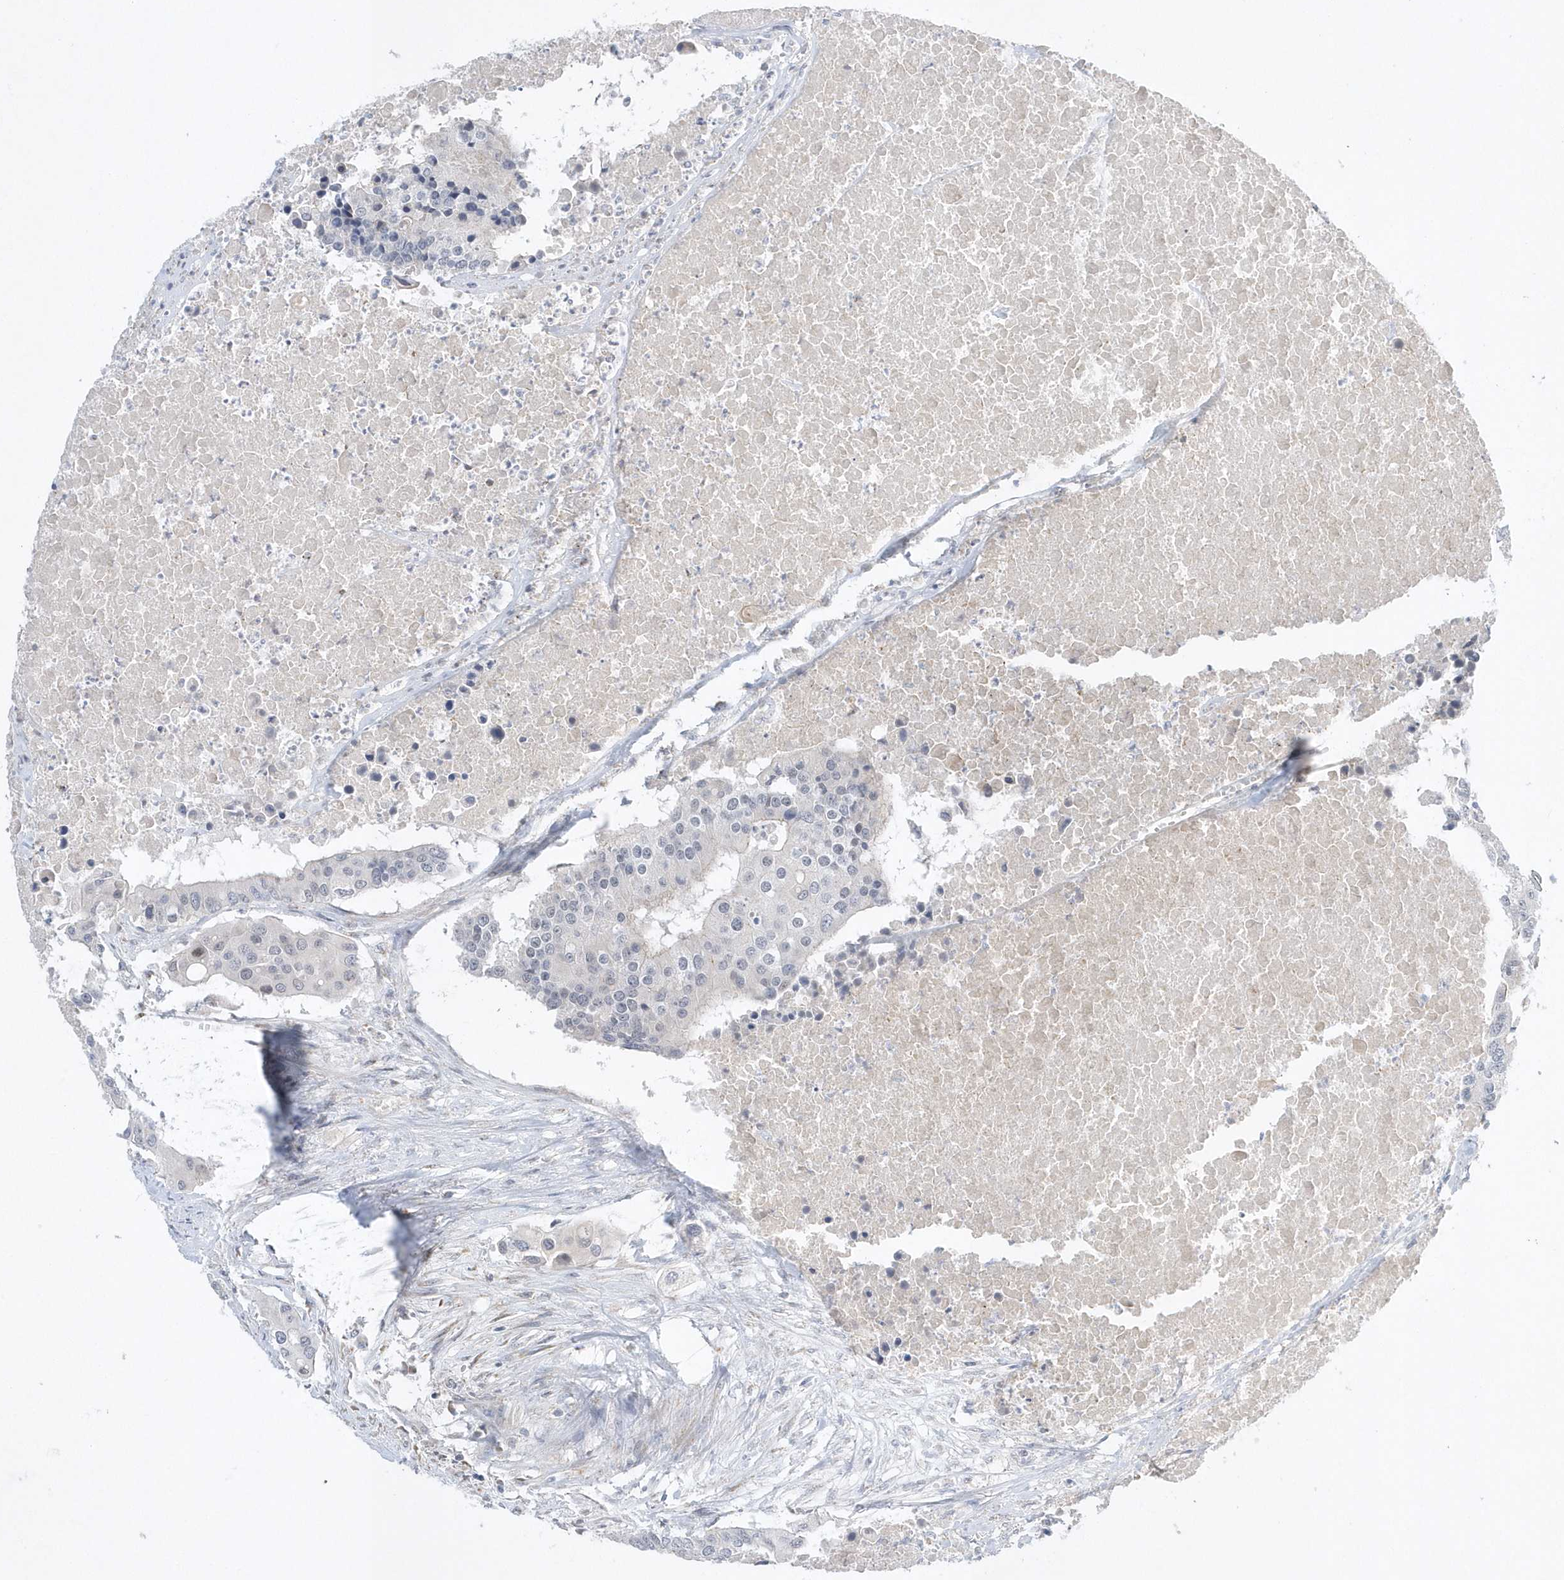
{"staining": {"intensity": "negative", "quantity": "none", "location": "none"}, "tissue": "colorectal cancer", "cell_type": "Tumor cells", "image_type": "cancer", "snomed": [{"axis": "morphology", "description": "Adenocarcinoma, NOS"}, {"axis": "topography", "description": "Colon"}], "caption": "A micrograph of colorectal adenocarcinoma stained for a protein demonstrates no brown staining in tumor cells.", "gene": "ZC3H12D", "patient": {"sex": "male", "age": 77}}